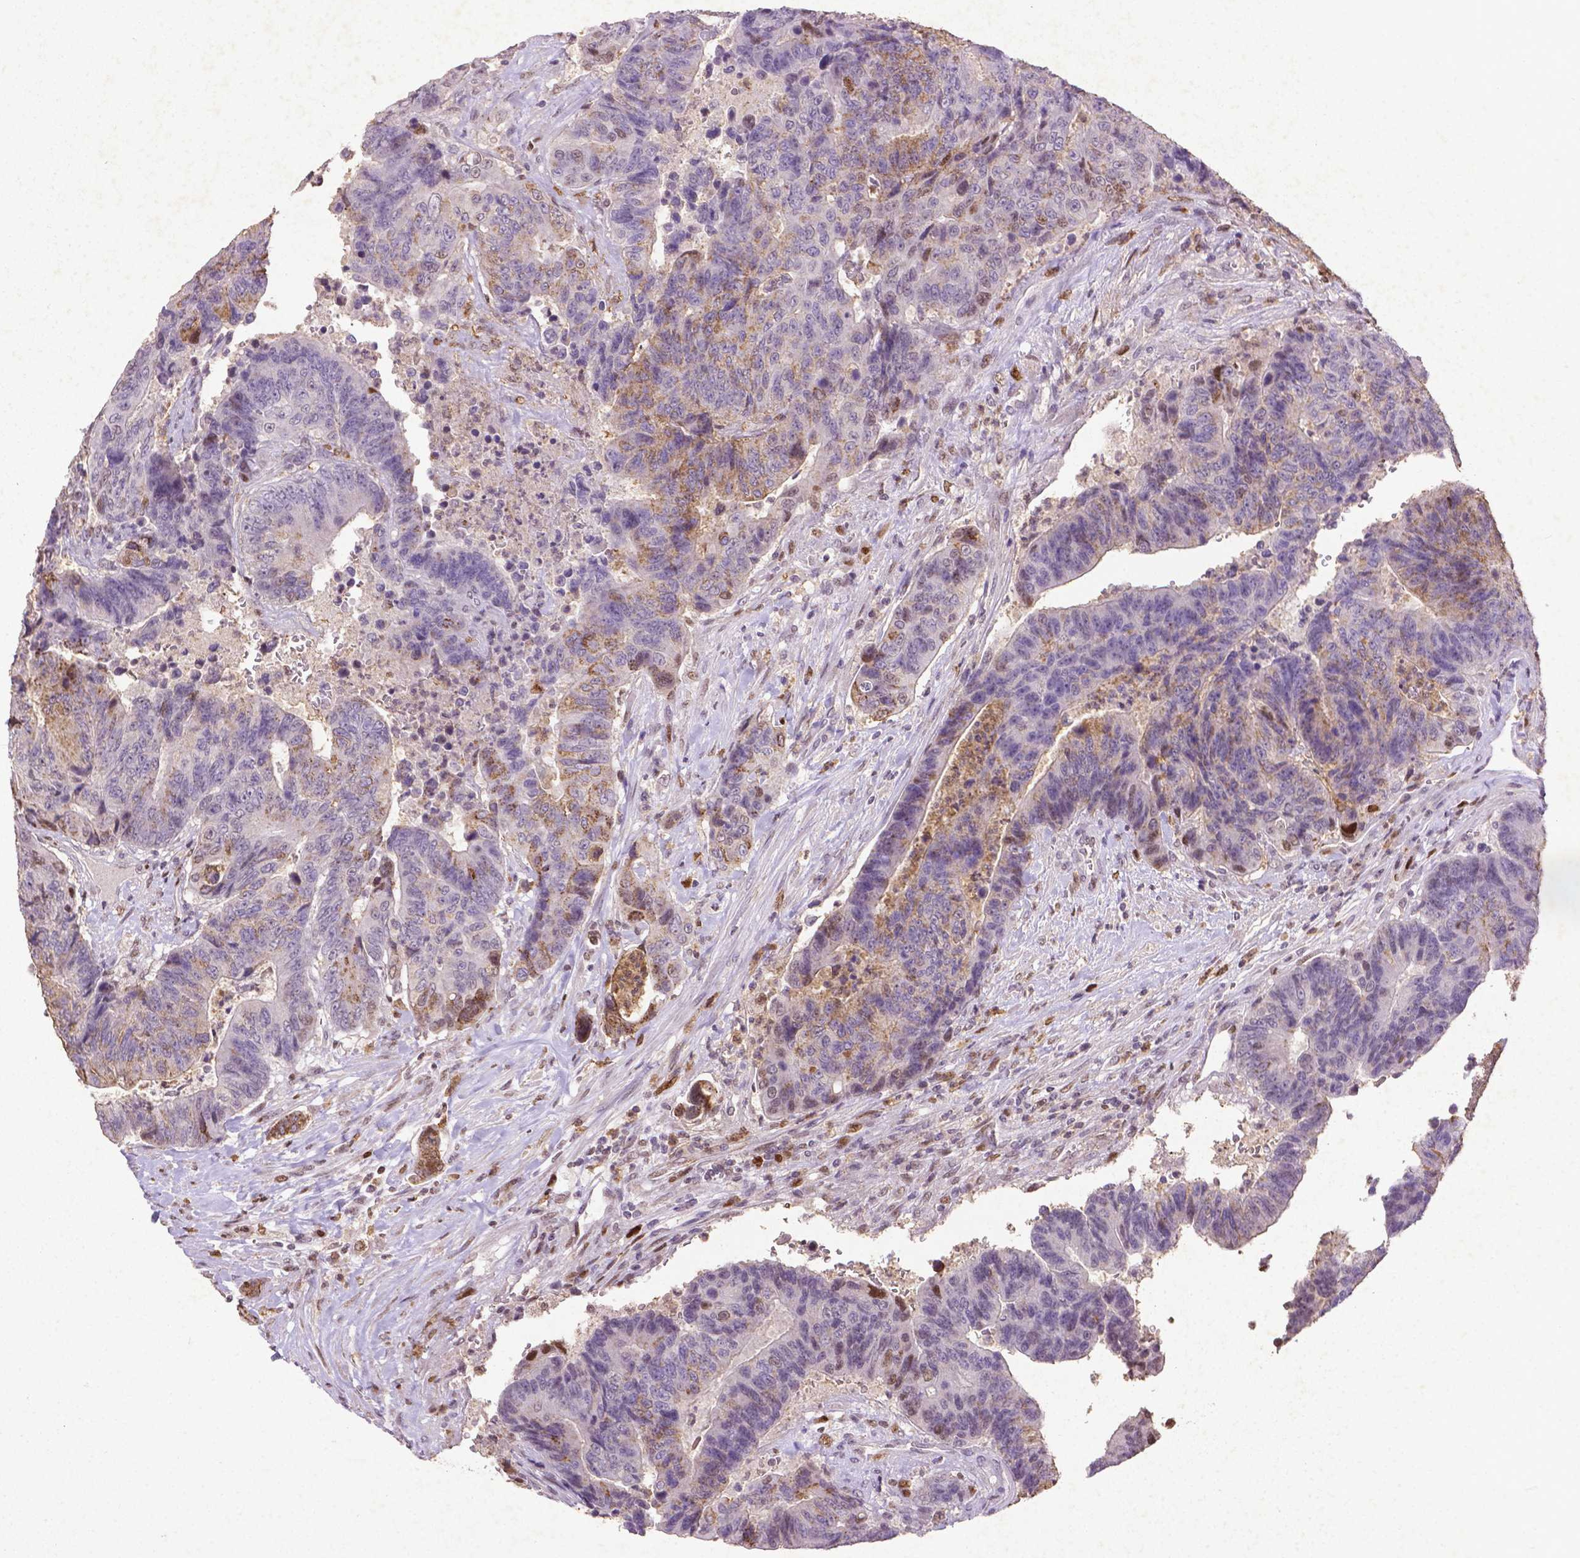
{"staining": {"intensity": "moderate", "quantity": "25%-75%", "location": "cytoplasmic/membranous,nuclear"}, "tissue": "colorectal cancer", "cell_type": "Tumor cells", "image_type": "cancer", "snomed": [{"axis": "morphology", "description": "Adenocarcinoma, NOS"}, {"axis": "topography", "description": "Colon"}], "caption": "Colorectal adenocarcinoma was stained to show a protein in brown. There is medium levels of moderate cytoplasmic/membranous and nuclear positivity in approximately 25%-75% of tumor cells.", "gene": "CDKN1A", "patient": {"sex": "female", "age": 48}}